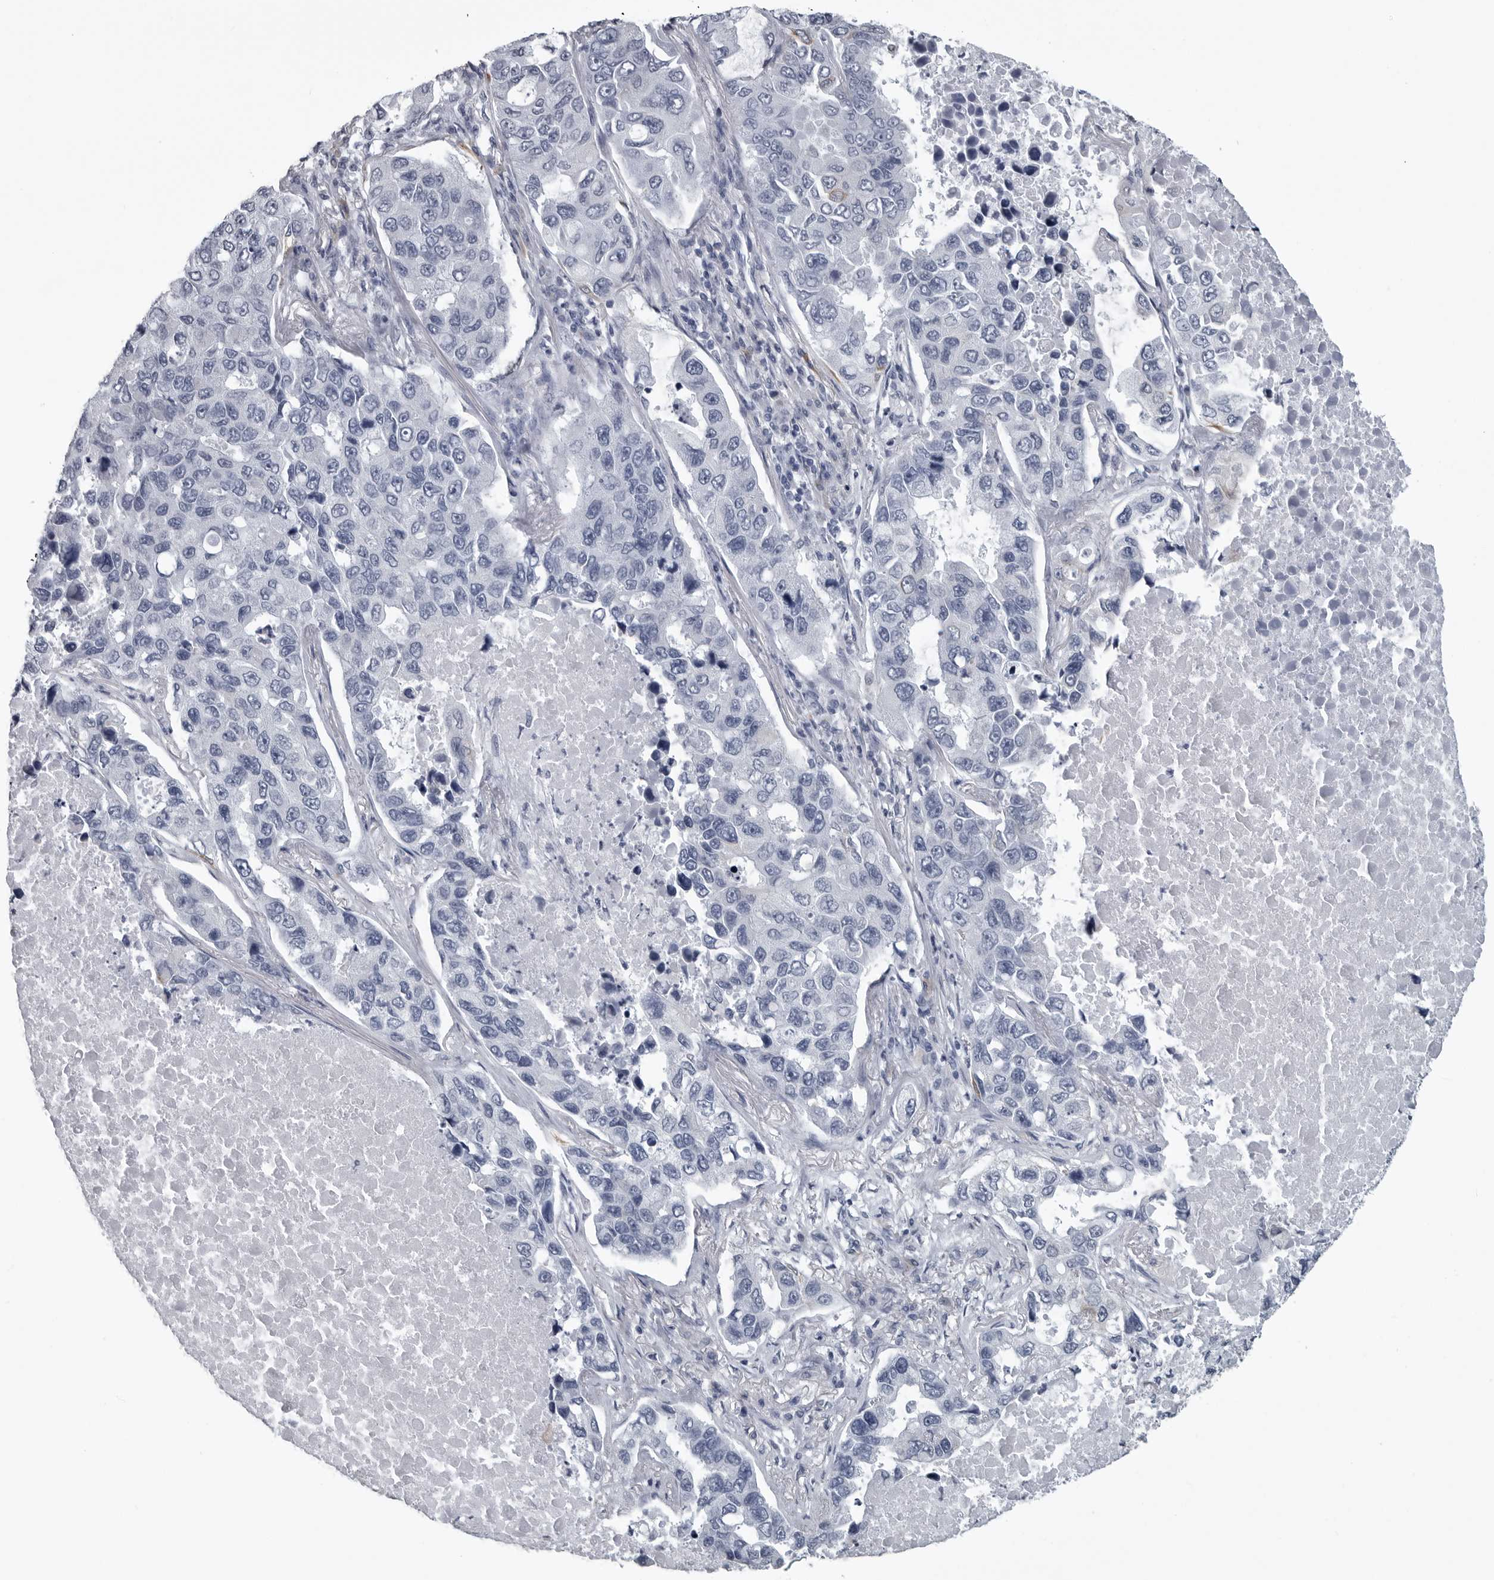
{"staining": {"intensity": "moderate", "quantity": "<25%", "location": "cytoplasmic/membranous"}, "tissue": "lung cancer", "cell_type": "Tumor cells", "image_type": "cancer", "snomed": [{"axis": "morphology", "description": "Adenocarcinoma, NOS"}, {"axis": "topography", "description": "Lung"}], "caption": "Lung cancer stained with a brown dye reveals moderate cytoplasmic/membranous positive positivity in approximately <25% of tumor cells.", "gene": "MYOC", "patient": {"sex": "male", "age": 64}}